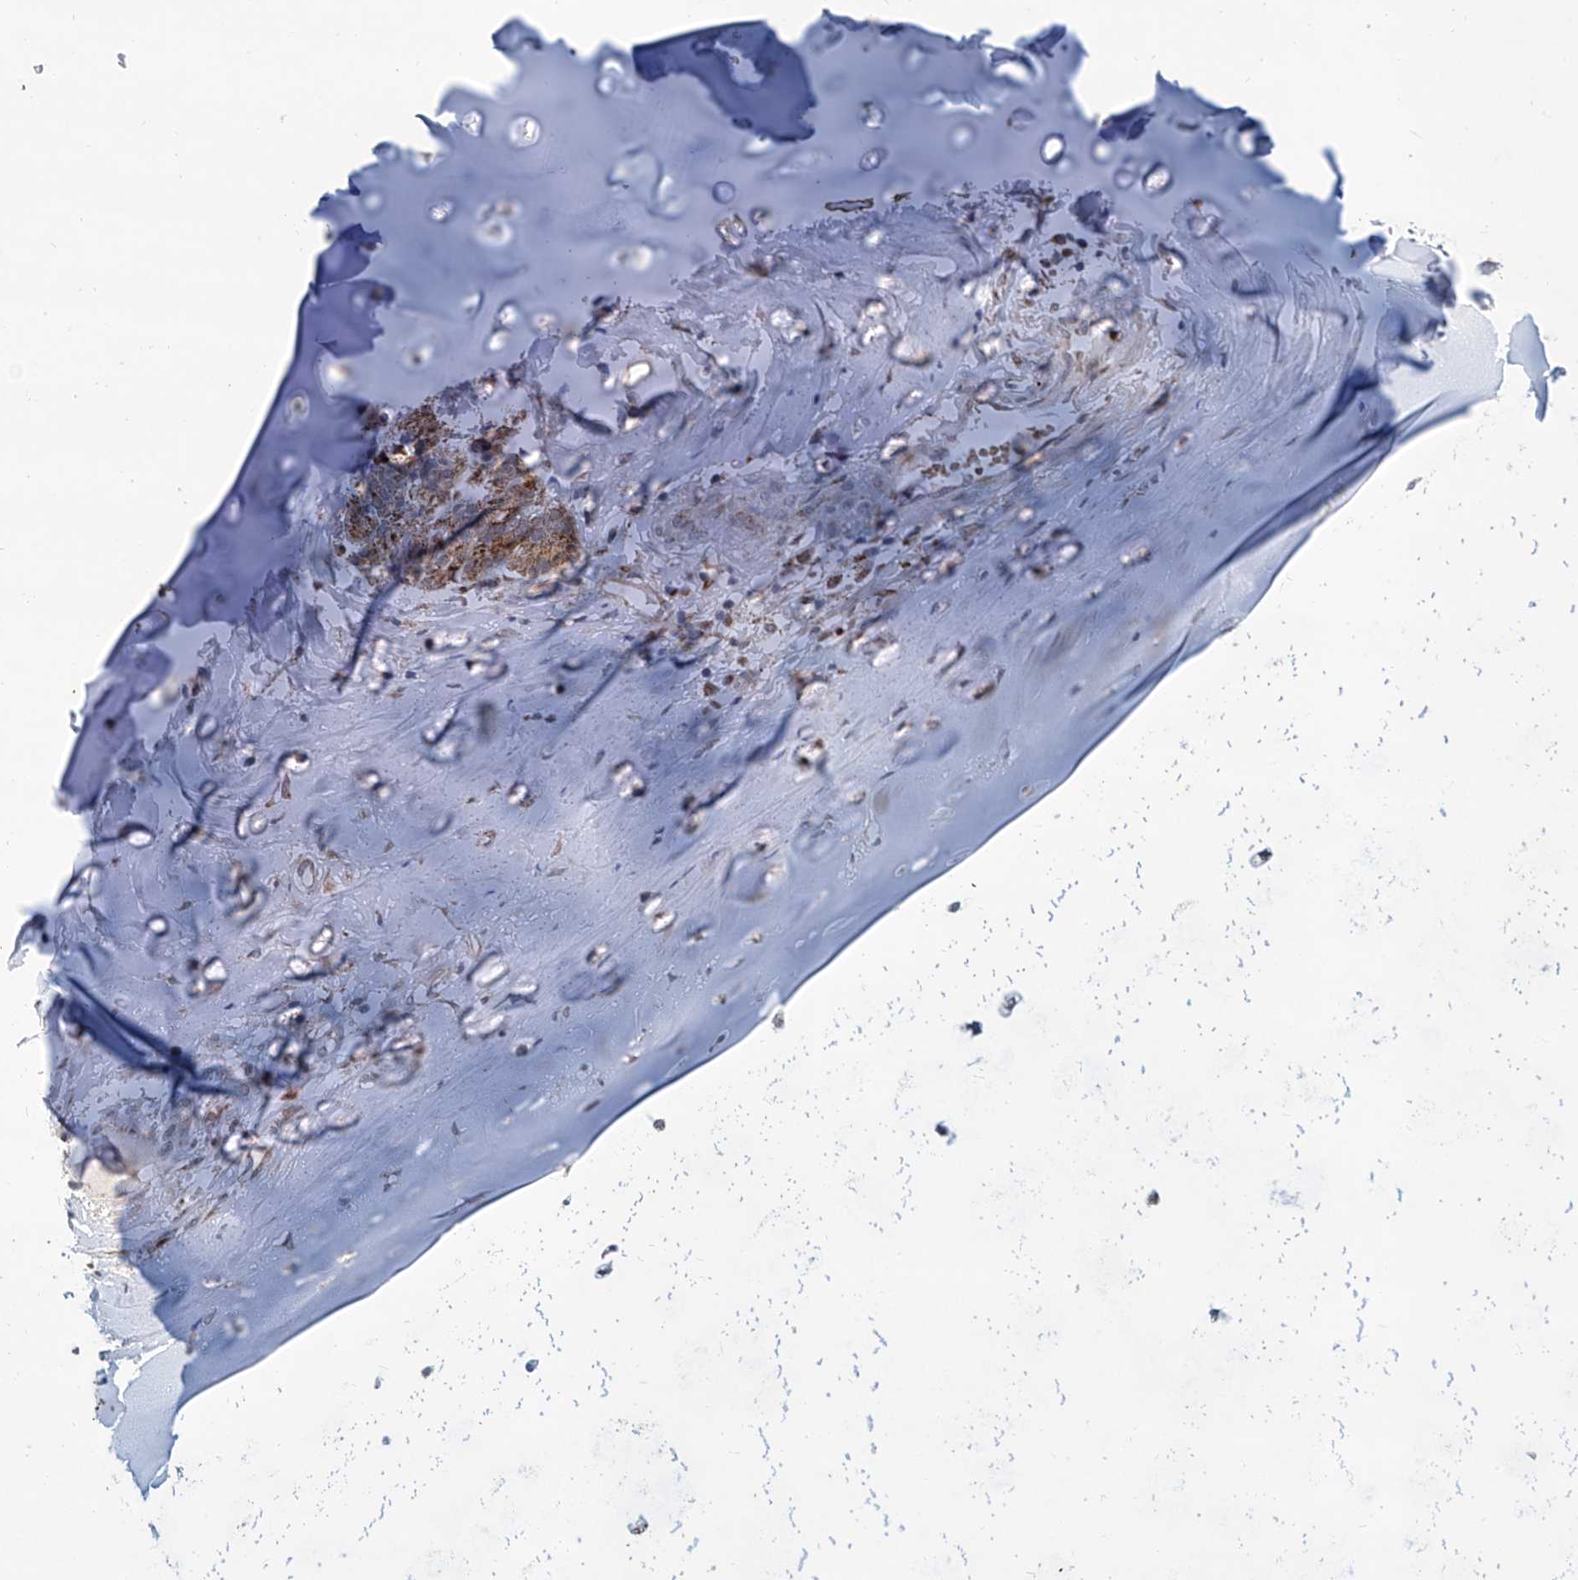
{"staining": {"intensity": "negative", "quantity": "none", "location": "none"}, "tissue": "adipose tissue", "cell_type": "Adipocytes", "image_type": "normal", "snomed": [{"axis": "morphology", "description": "Normal tissue, NOS"}, {"axis": "morphology", "description": "Basal cell carcinoma"}, {"axis": "topography", "description": "Cartilage tissue"}, {"axis": "topography", "description": "Nasopharynx"}, {"axis": "topography", "description": "Oral tissue"}], "caption": "Immunohistochemical staining of normal human adipose tissue displays no significant positivity in adipocytes. (Immunohistochemistry (ihc), brightfield microscopy, high magnification).", "gene": "USP48", "patient": {"sex": "female", "age": 77}}